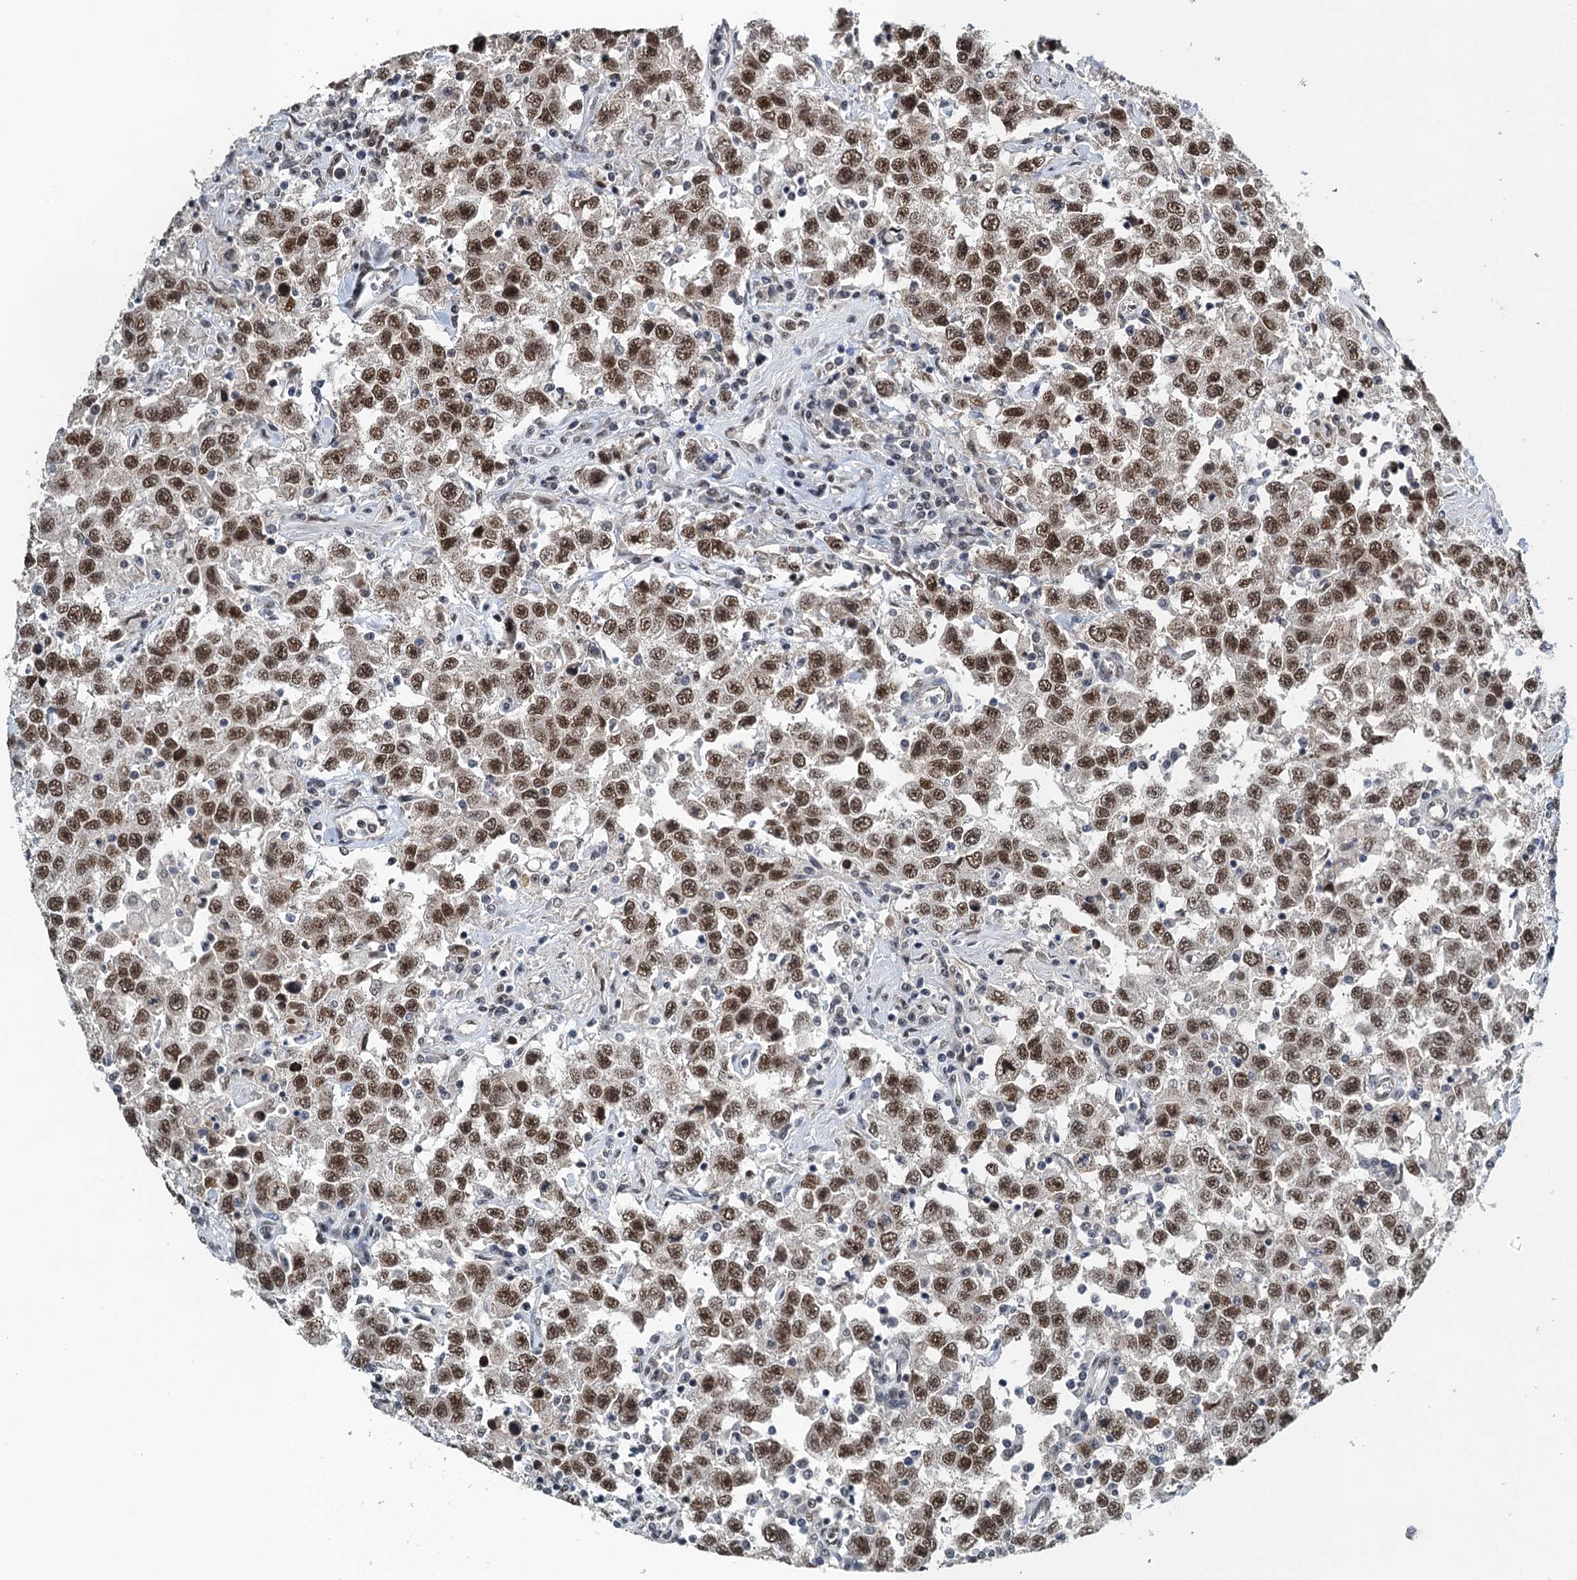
{"staining": {"intensity": "moderate", "quantity": ">75%", "location": "nuclear"}, "tissue": "testis cancer", "cell_type": "Tumor cells", "image_type": "cancer", "snomed": [{"axis": "morphology", "description": "Seminoma, NOS"}, {"axis": "topography", "description": "Testis"}], "caption": "Testis cancer (seminoma) tissue shows moderate nuclear staining in approximately >75% of tumor cells, visualized by immunohistochemistry.", "gene": "MTA3", "patient": {"sex": "male", "age": 41}}